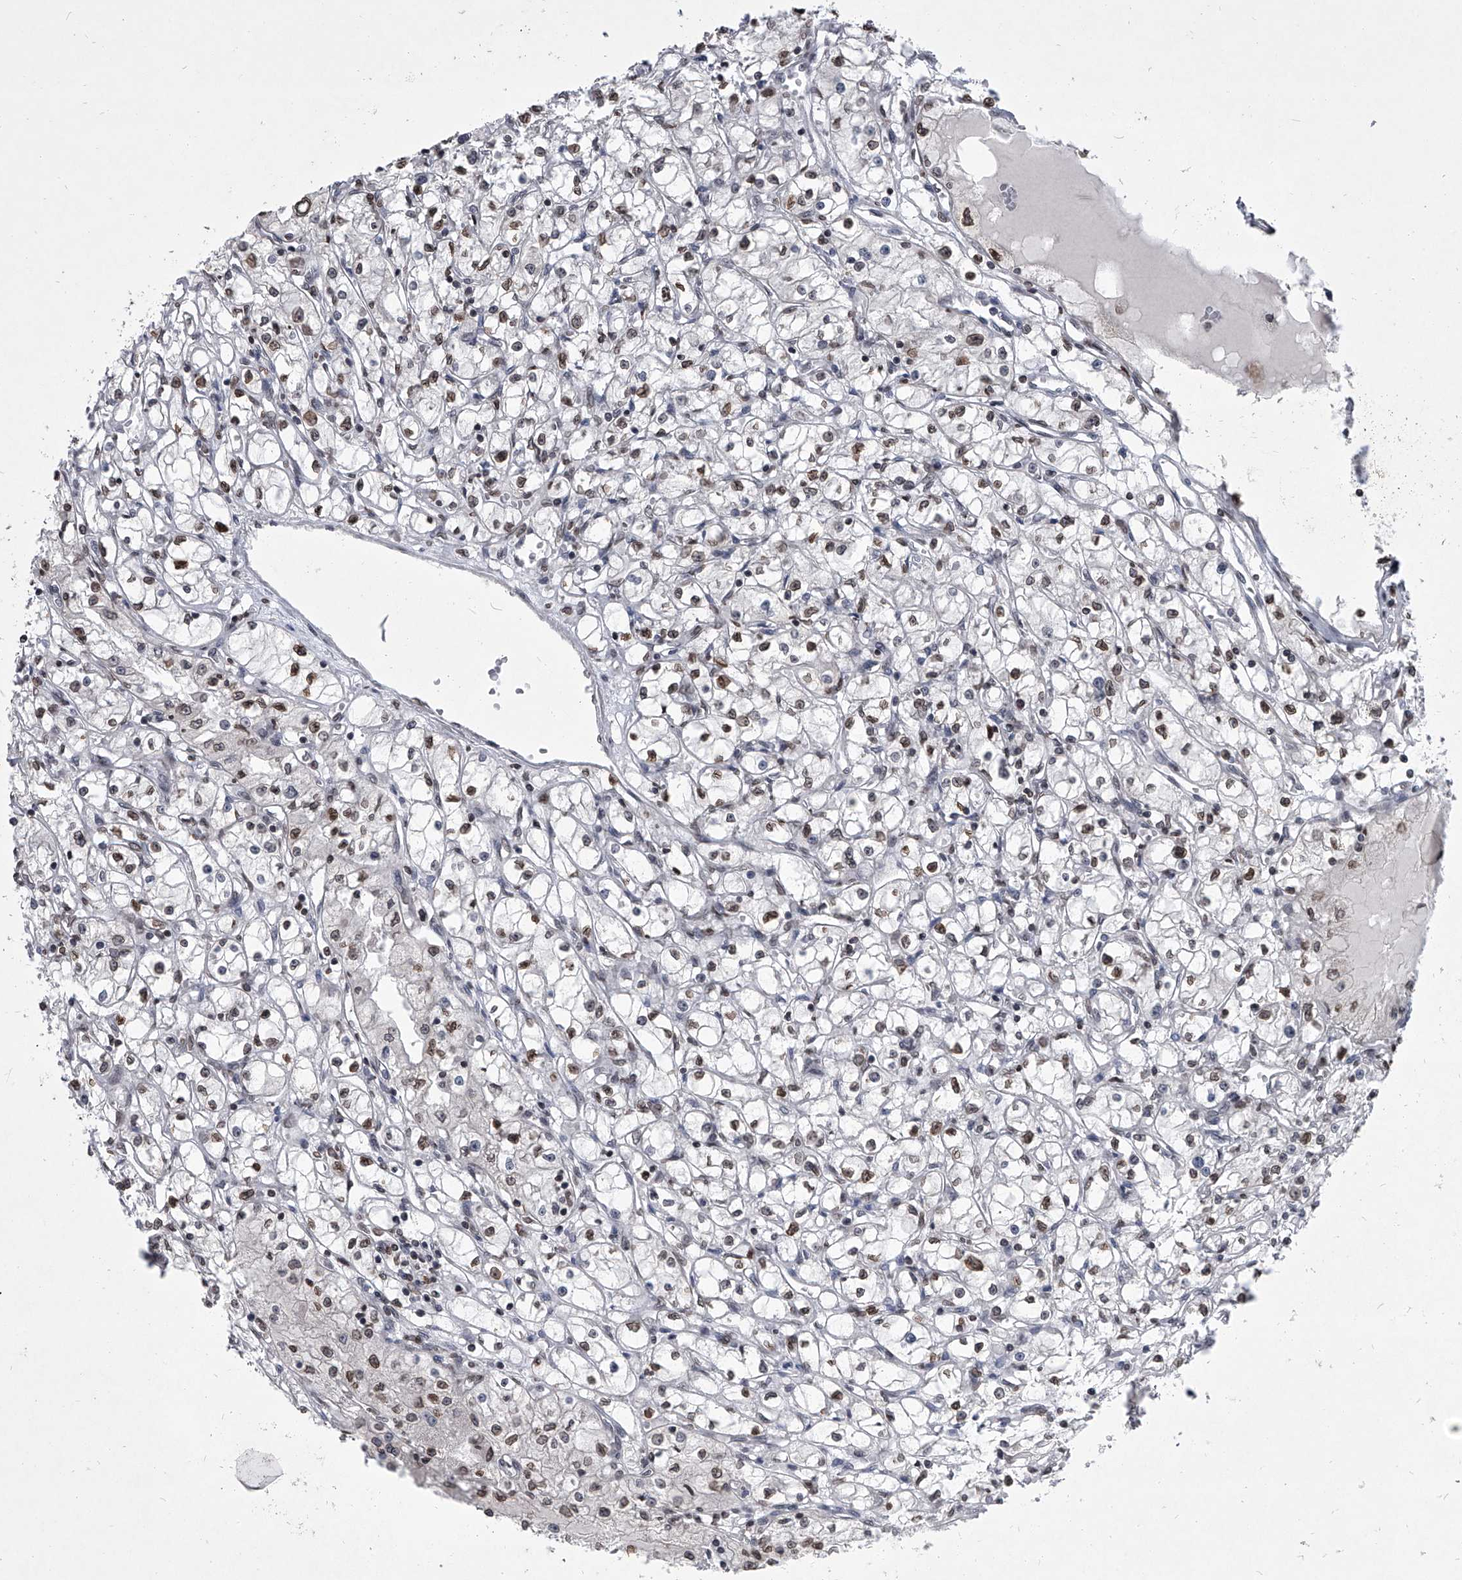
{"staining": {"intensity": "moderate", "quantity": "25%-75%", "location": "nuclear"}, "tissue": "renal cancer", "cell_type": "Tumor cells", "image_type": "cancer", "snomed": [{"axis": "morphology", "description": "Adenocarcinoma, NOS"}, {"axis": "topography", "description": "Kidney"}], "caption": "Protein expression by IHC demonstrates moderate nuclear staining in about 25%-75% of tumor cells in adenocarcinoma (renal). (Brightfield microscopy of DAB IHC at high magnification).", "gene": "PPIL4", "patient": {"sex": "male", "age": 56}}